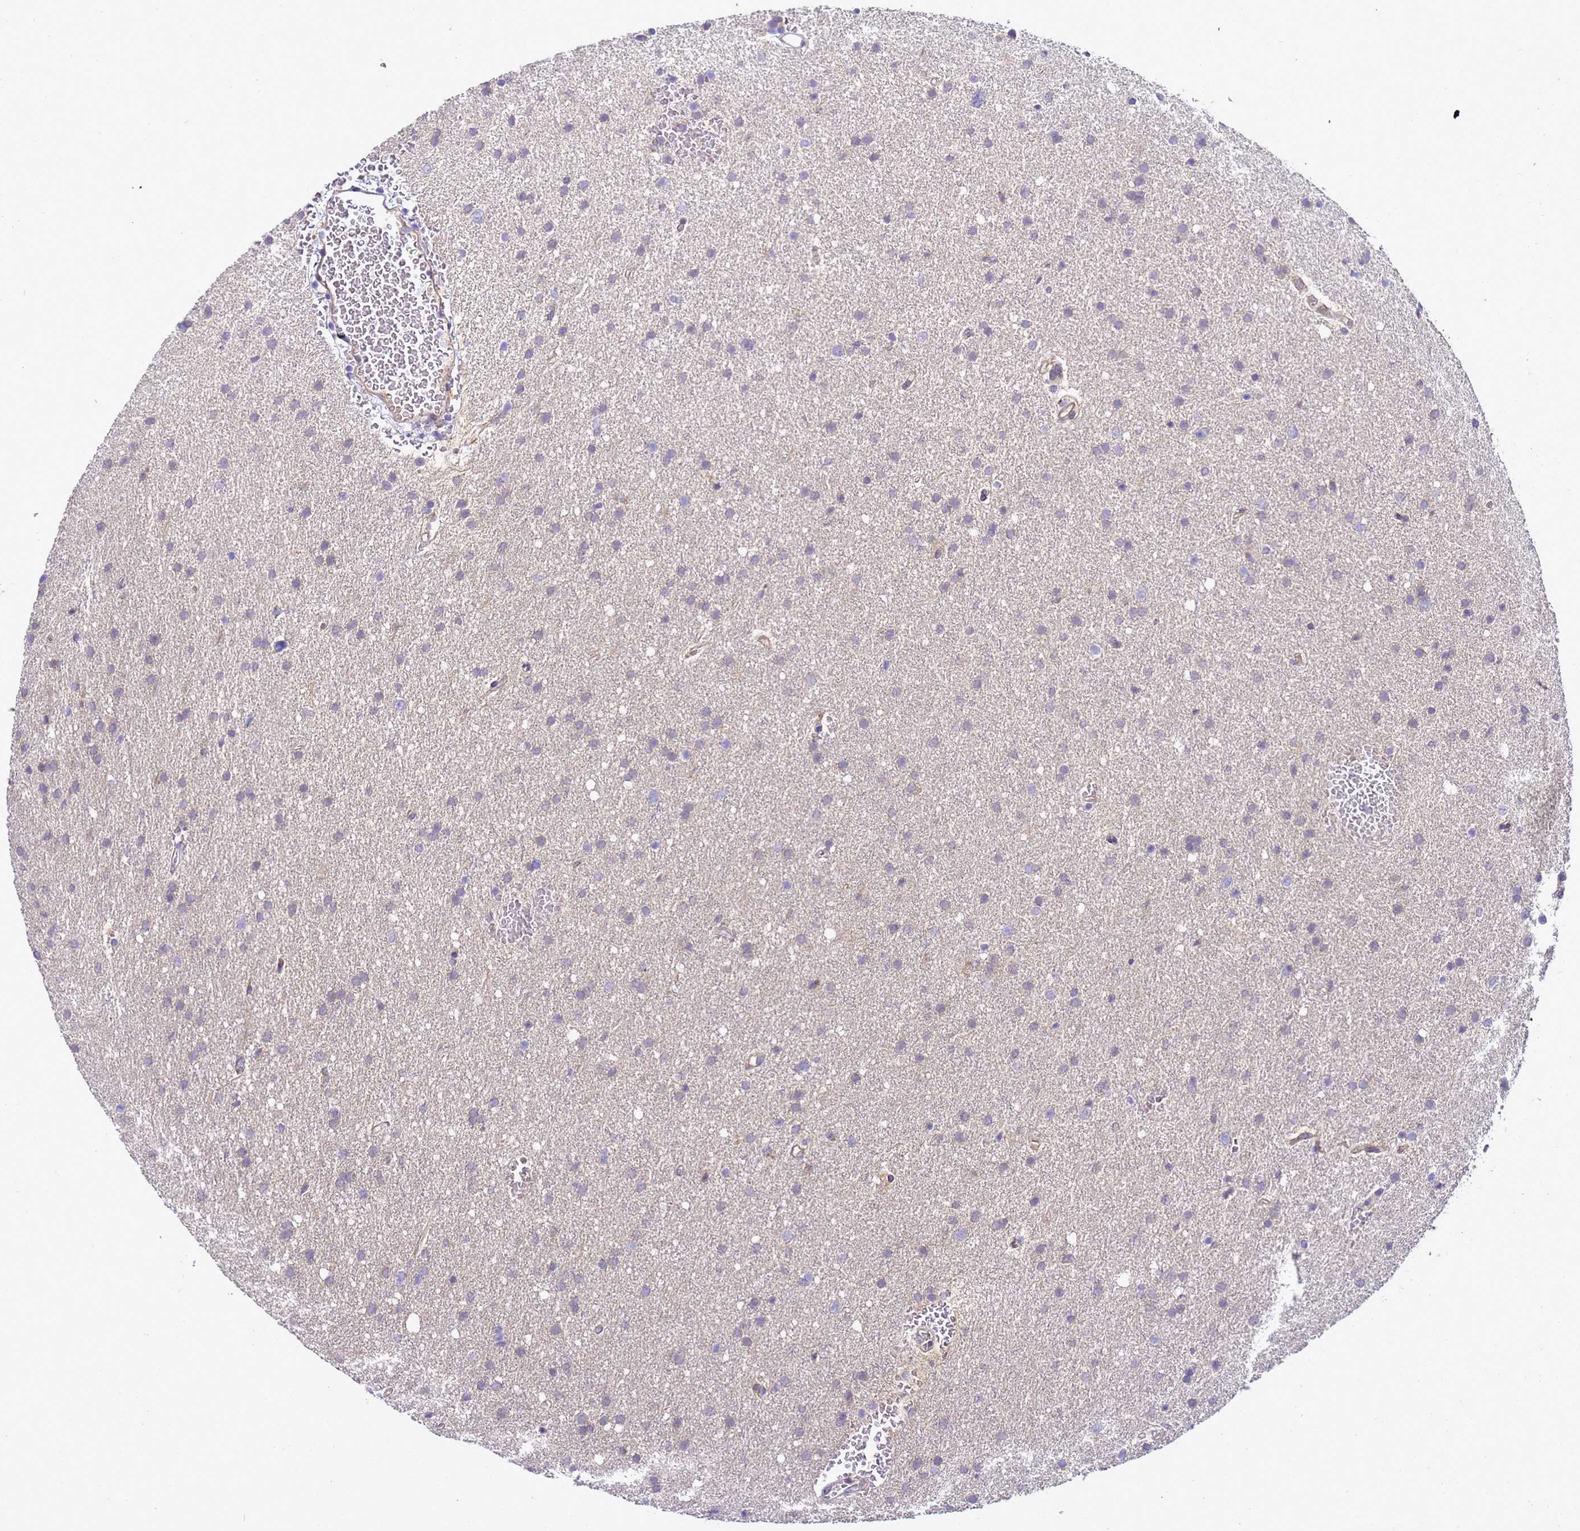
{"staining": {"intensity": "negative", "quantity": "none", "location": "none"}, "tissue": "glioma", "cell_type": "Tumor cells", "image_type": "cancer", "snomed": [{"axis": "morphology", "description": "Glioma, malignant, High grade"}, {"axis": "topography", "description": "Cerebral cortex"}], "caption": "Glioma stained for a protein using immunohistochemistry demonstrates no staining tumor cells.", "gene": "TBCD", "patient": {"sex": "female", "age": 36}}